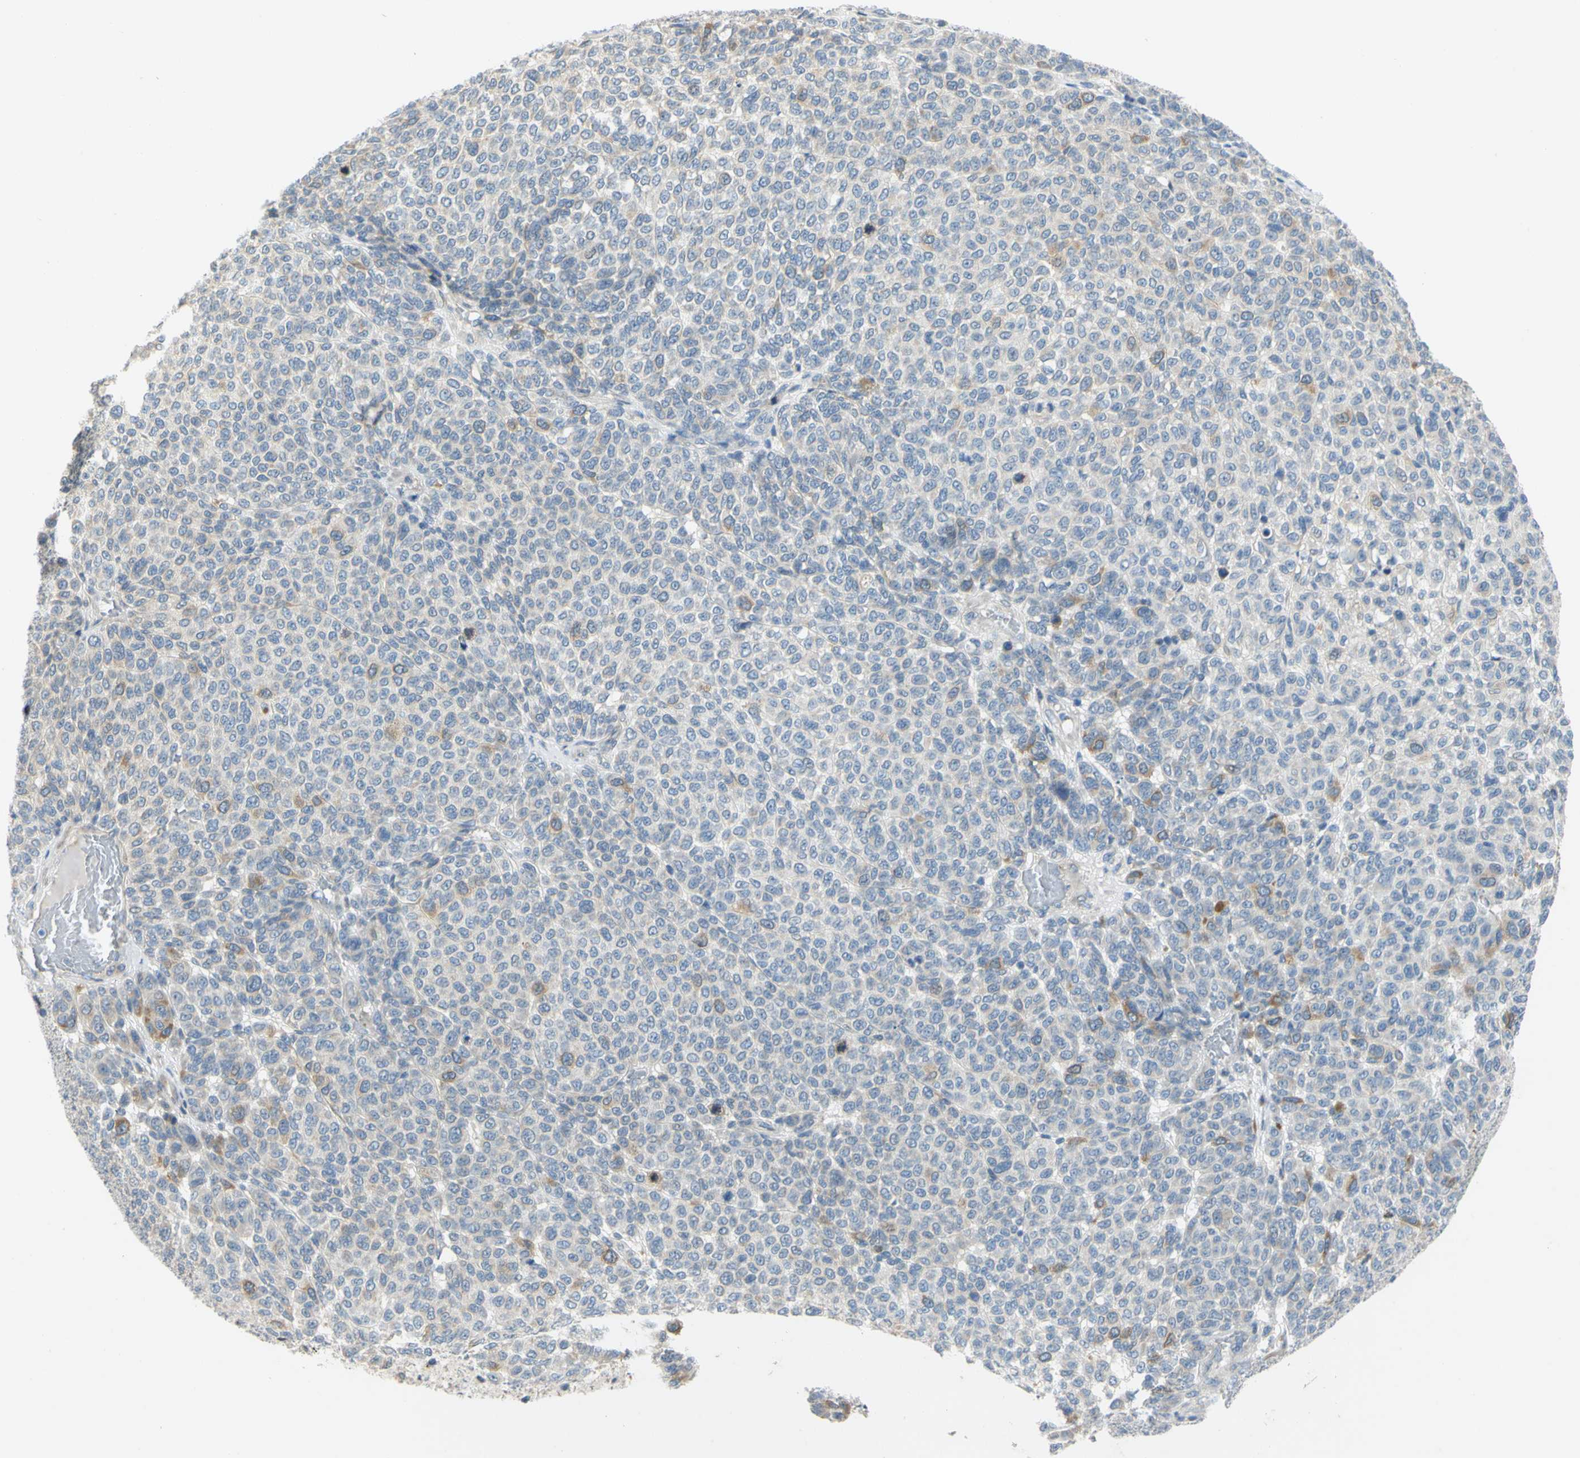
{"staining": {"intensity": "moderate", "quantity": "<25%", "location": "cytoplasmic/membranous"}, "tissue": "melanoma", "cell_type": "Tumor cells", "image_type": "cancer", "snomed": [{"axis": "morphology", "description": "Malignant melanoma, NOS"}, {"axis": "topography", "description": "Skin"}], "caption": "A micrograph of human melanoma stained for a protein shows moderate cytoplasmic/membranous brown staining in tumor cells.", "gene": "CCNB2", "patient": {"sex": "male", "age": 59}}